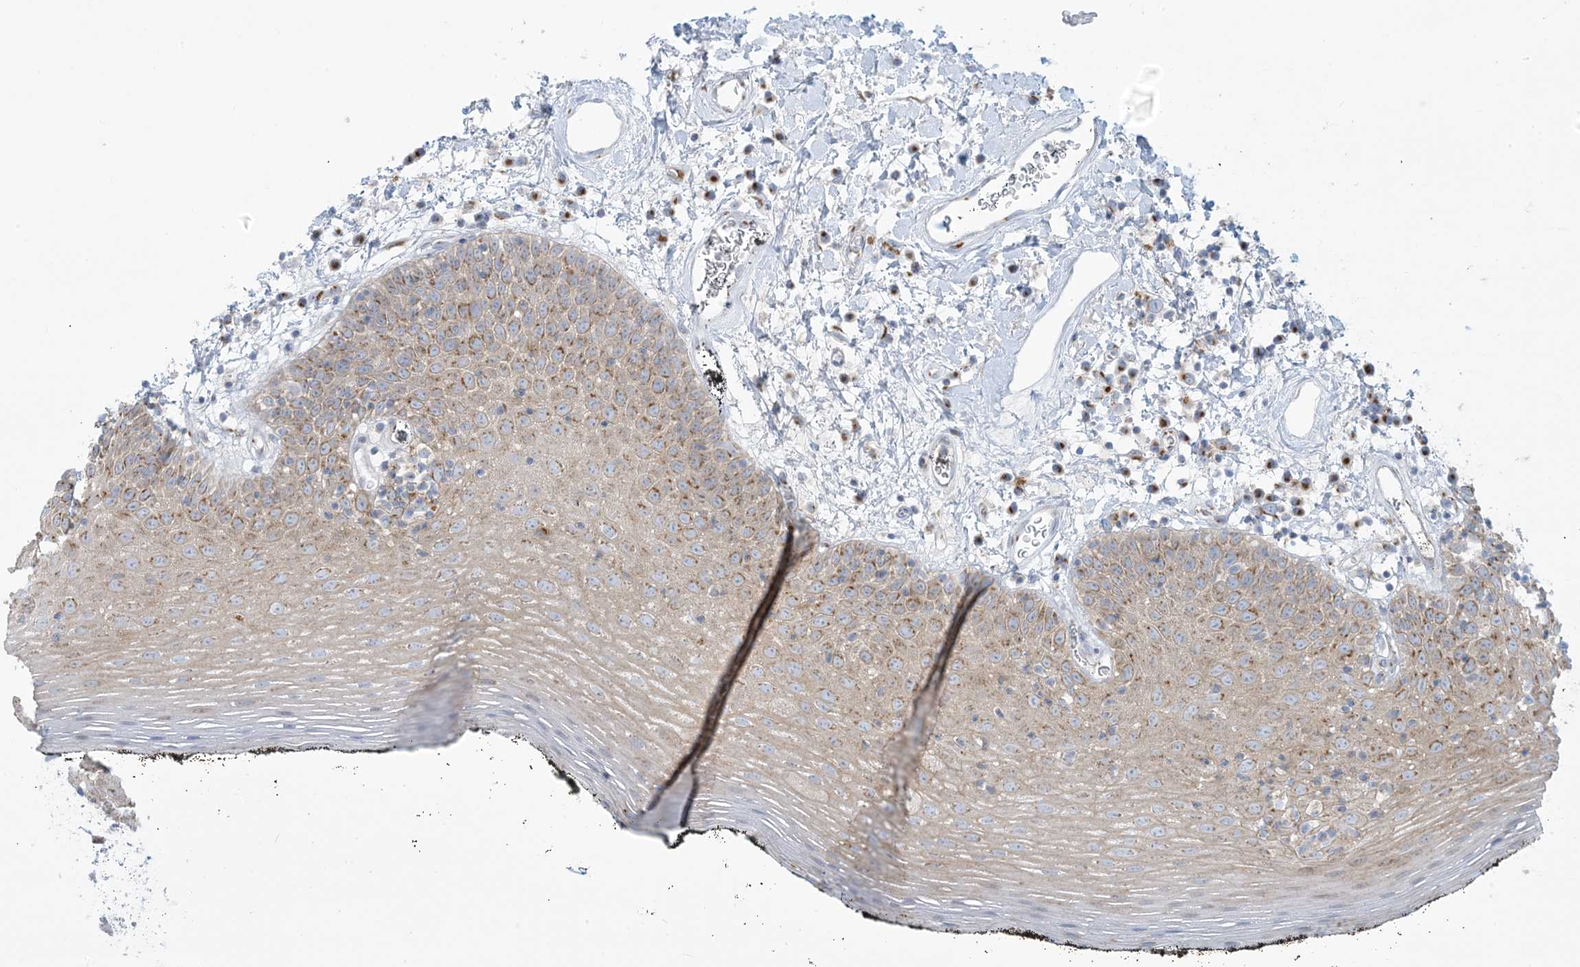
{"staining": {"intensity": "moderate", "quantity": "25%-75%", "location": "cytoplasmic/membranous"}, "tissue": "oral mucosa", "cell_type": "Squamous epithelial cells", "image_type": "normal", "snomed": [{"axis": "morphology", "description": "Normal tissue, NOS"}, {"axis": "topography", "description": "Oral tissue"}], "caption": "Immunohistochemical staining of normal oral mucosa displays medium levels of moderate cytoplasmic/membranous staining in about 25%-75% of squamous epithelial cells. The staining is performed using DAB brown chromogen to label protein expression. The nuclei are counter-stained blue using hematoxylin.", "gene": "AFTPH", "patient": {"sex": "male", "age": 74}}